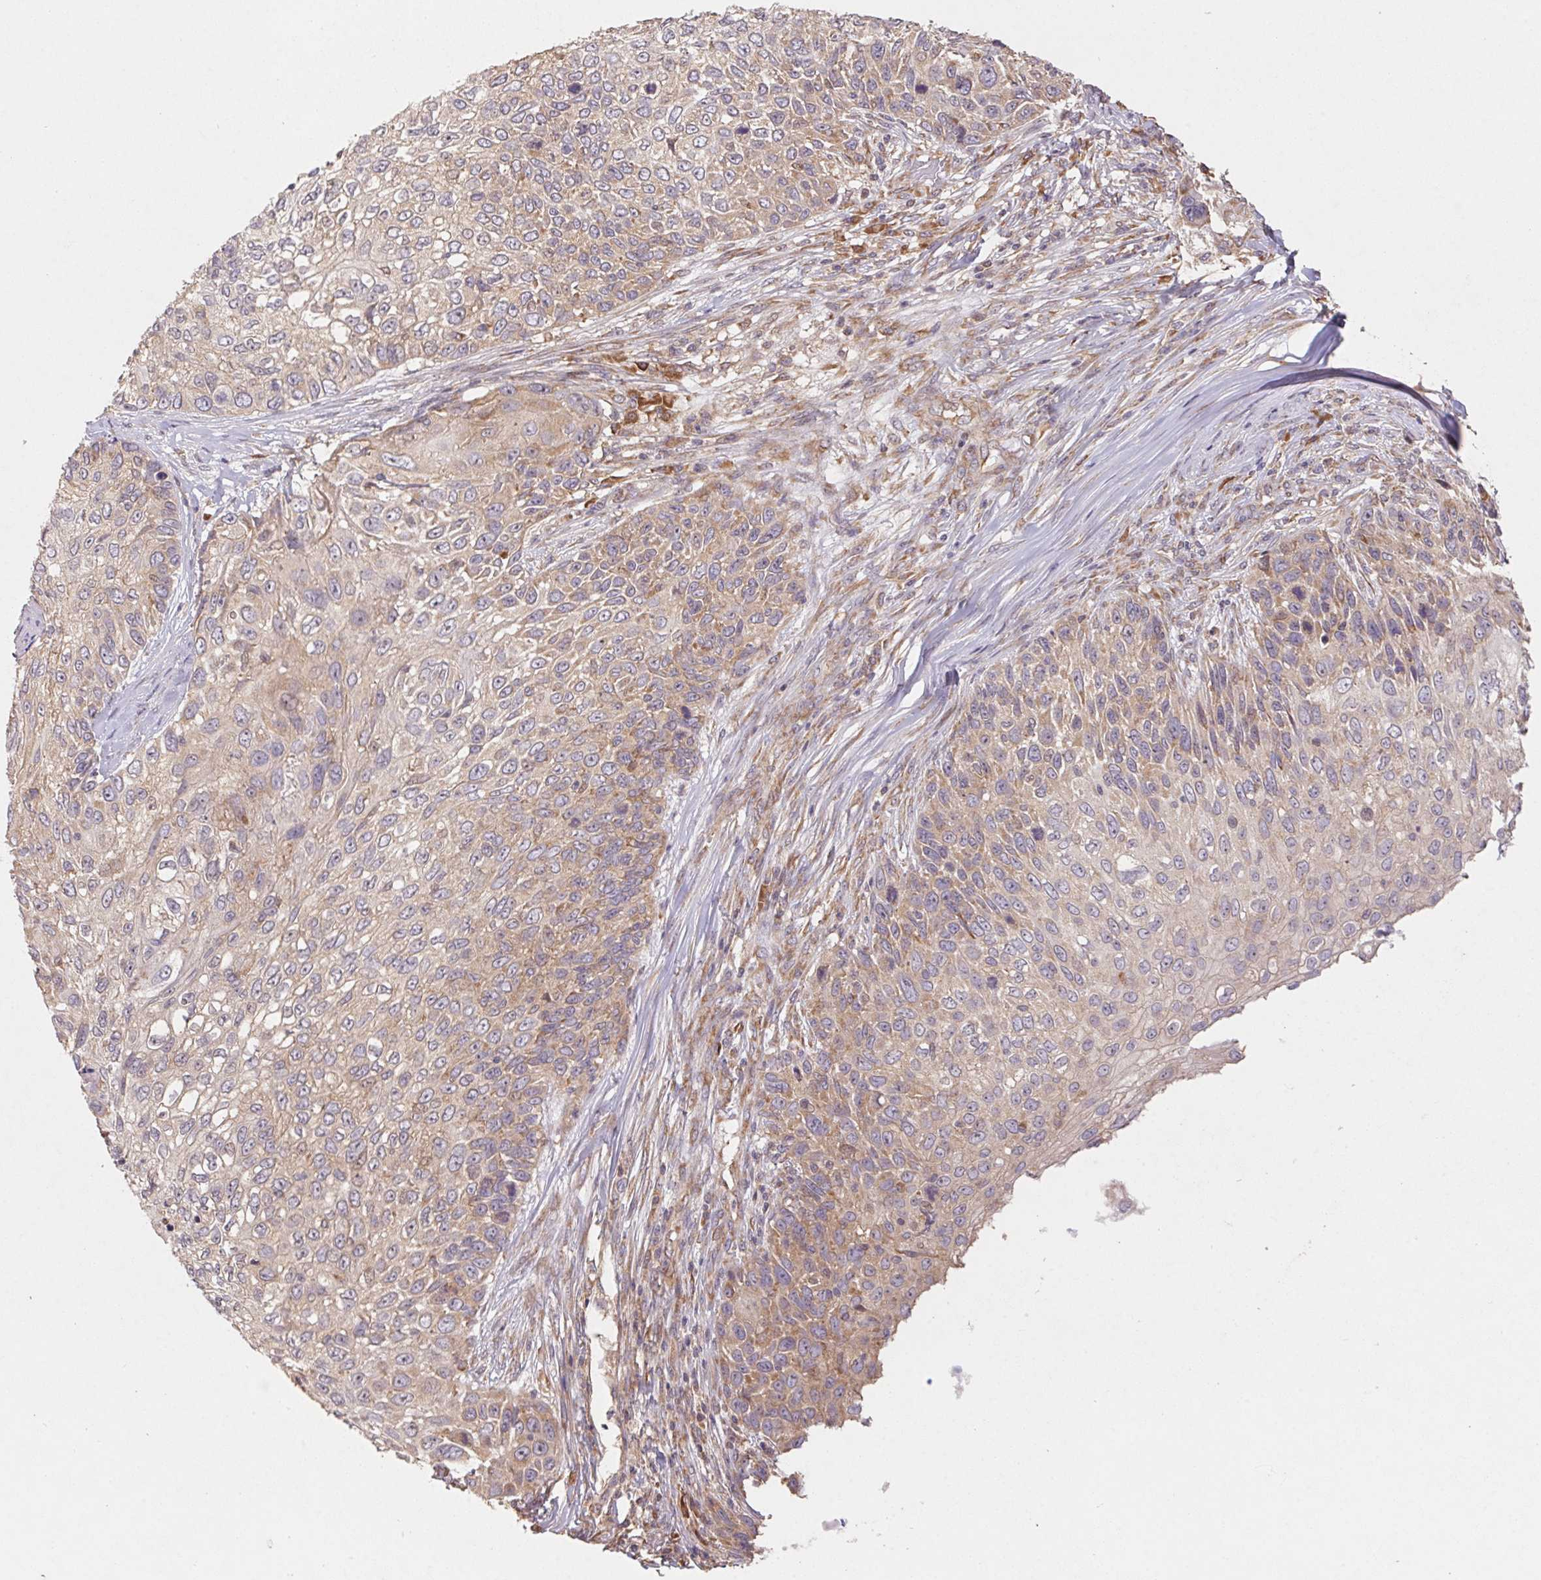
{"staining": {"intensity": "weak", "quantity": "25%-75%", "location": "cytoplasmic/membranous"}, "tissue": "skin cancer", "cell_type": "Tumor cells", "image_type": "cancer", "snomed": [{"axis": "morphology", "description": "Squamous cell carcinoma, NOS"}, {"axis": "topography", "description": "Skin"}], "caption": "Squamous cell carcinoma (skin) stained with a protein marker exhibits weak staining in tumor cells.", "gene": "RPL27A", "patient": {"sex": "male", "age": 92}}